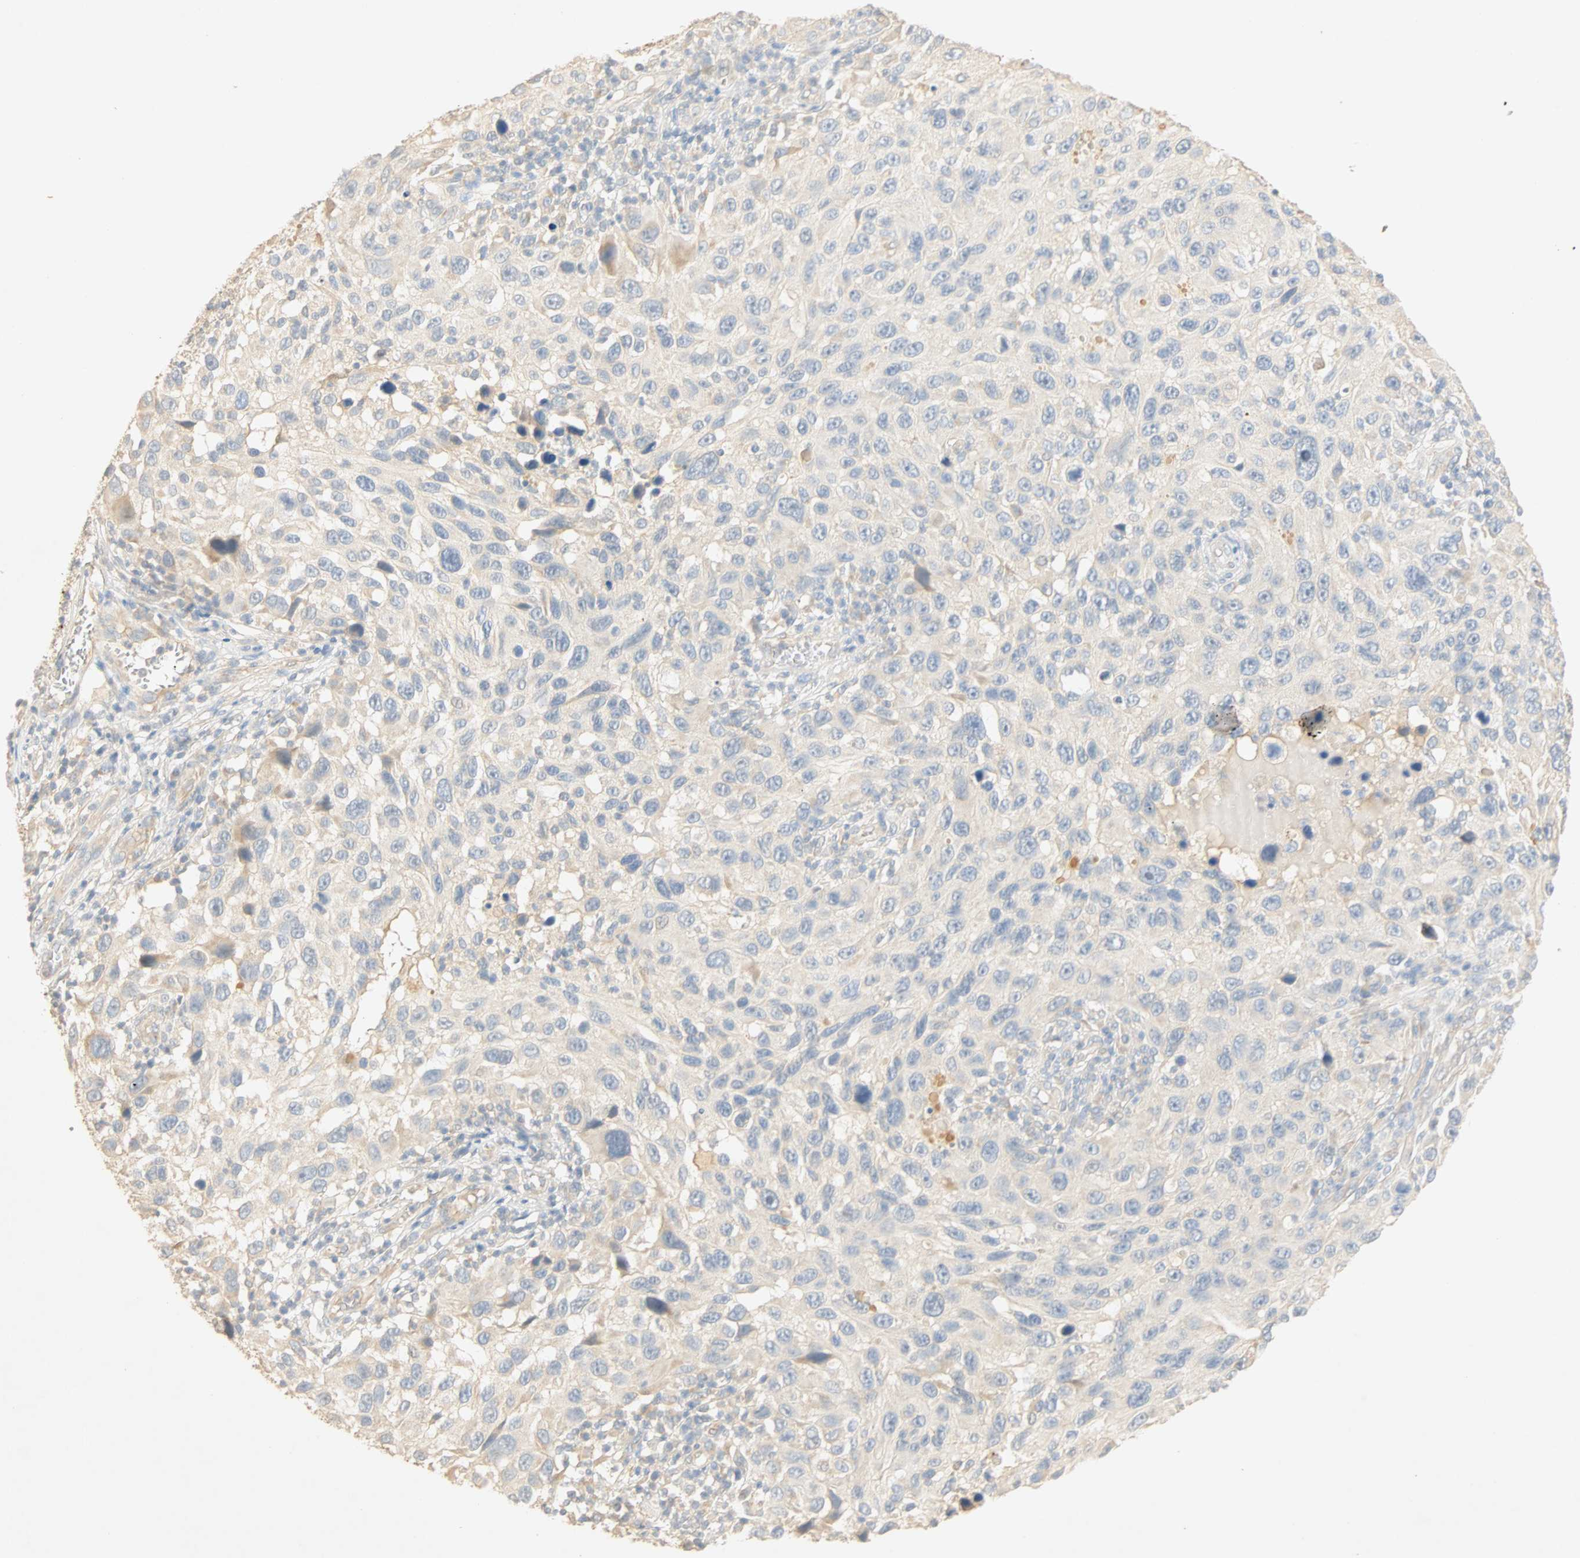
{"staining": {"intensity": "negative", "quantity": "none", "location": "none"}, "tissue": "melanoma", "cell_type": "Tumor cells", "image_type": "cancer", "snomed": [{"axis": "morphology", "description": "Malignant melanoma, NOS"}, {"axis": "topography", "description": "Skin"}], "caption": "DAB immunohistochemical staining of melanoma displays no significant staining in tumor cells. Nuclei are stained in blue.", "gene": "SELENBP1", "patient": {"sex": "male", "age": 53}}